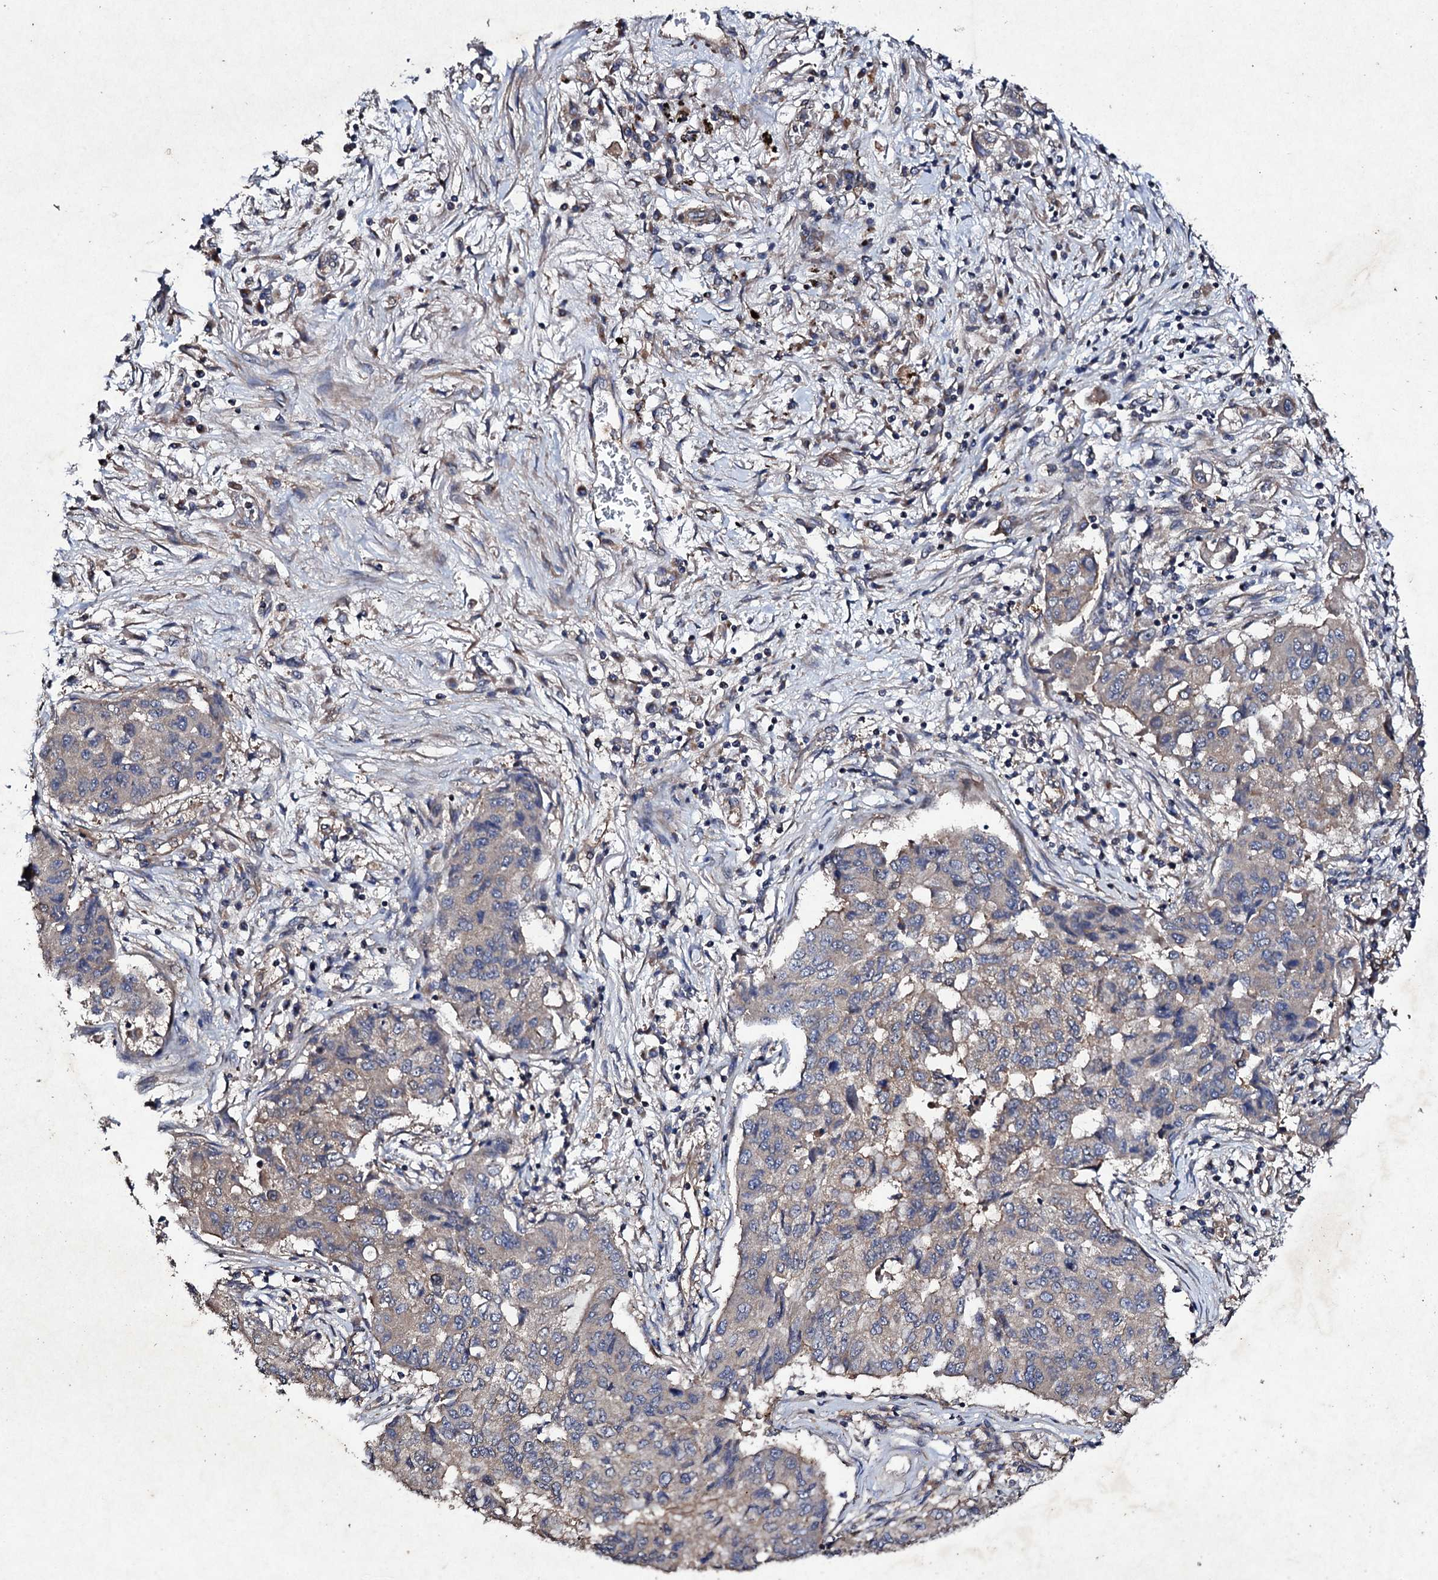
{"staining": {"intensity": "weak", "quantity": ">75%", "location": "cytoplasmic/membranous"}, "tissue": "lung cancer", "cell_type": "Tumor cells", "image_type": "cancer", "snomed": [{"axis": "morphology", "description": "Squamous cell carcinoma, NOS"}, {"axis": "topography", "description": "Lung"}], "caption": "Lung cancer (squamous cell carcinoma) tissue shows weak cytoplasmic/membranous expression in about >75% of tumor cells The staining is performed using DAB (3,3'-diaminobenzidine) brown chromogen to label protein expression. The nuclei are counter-stained blue using hematoxylin.", "gene": "MOCOS", "patient": {"sex": "male", "age": 74}}